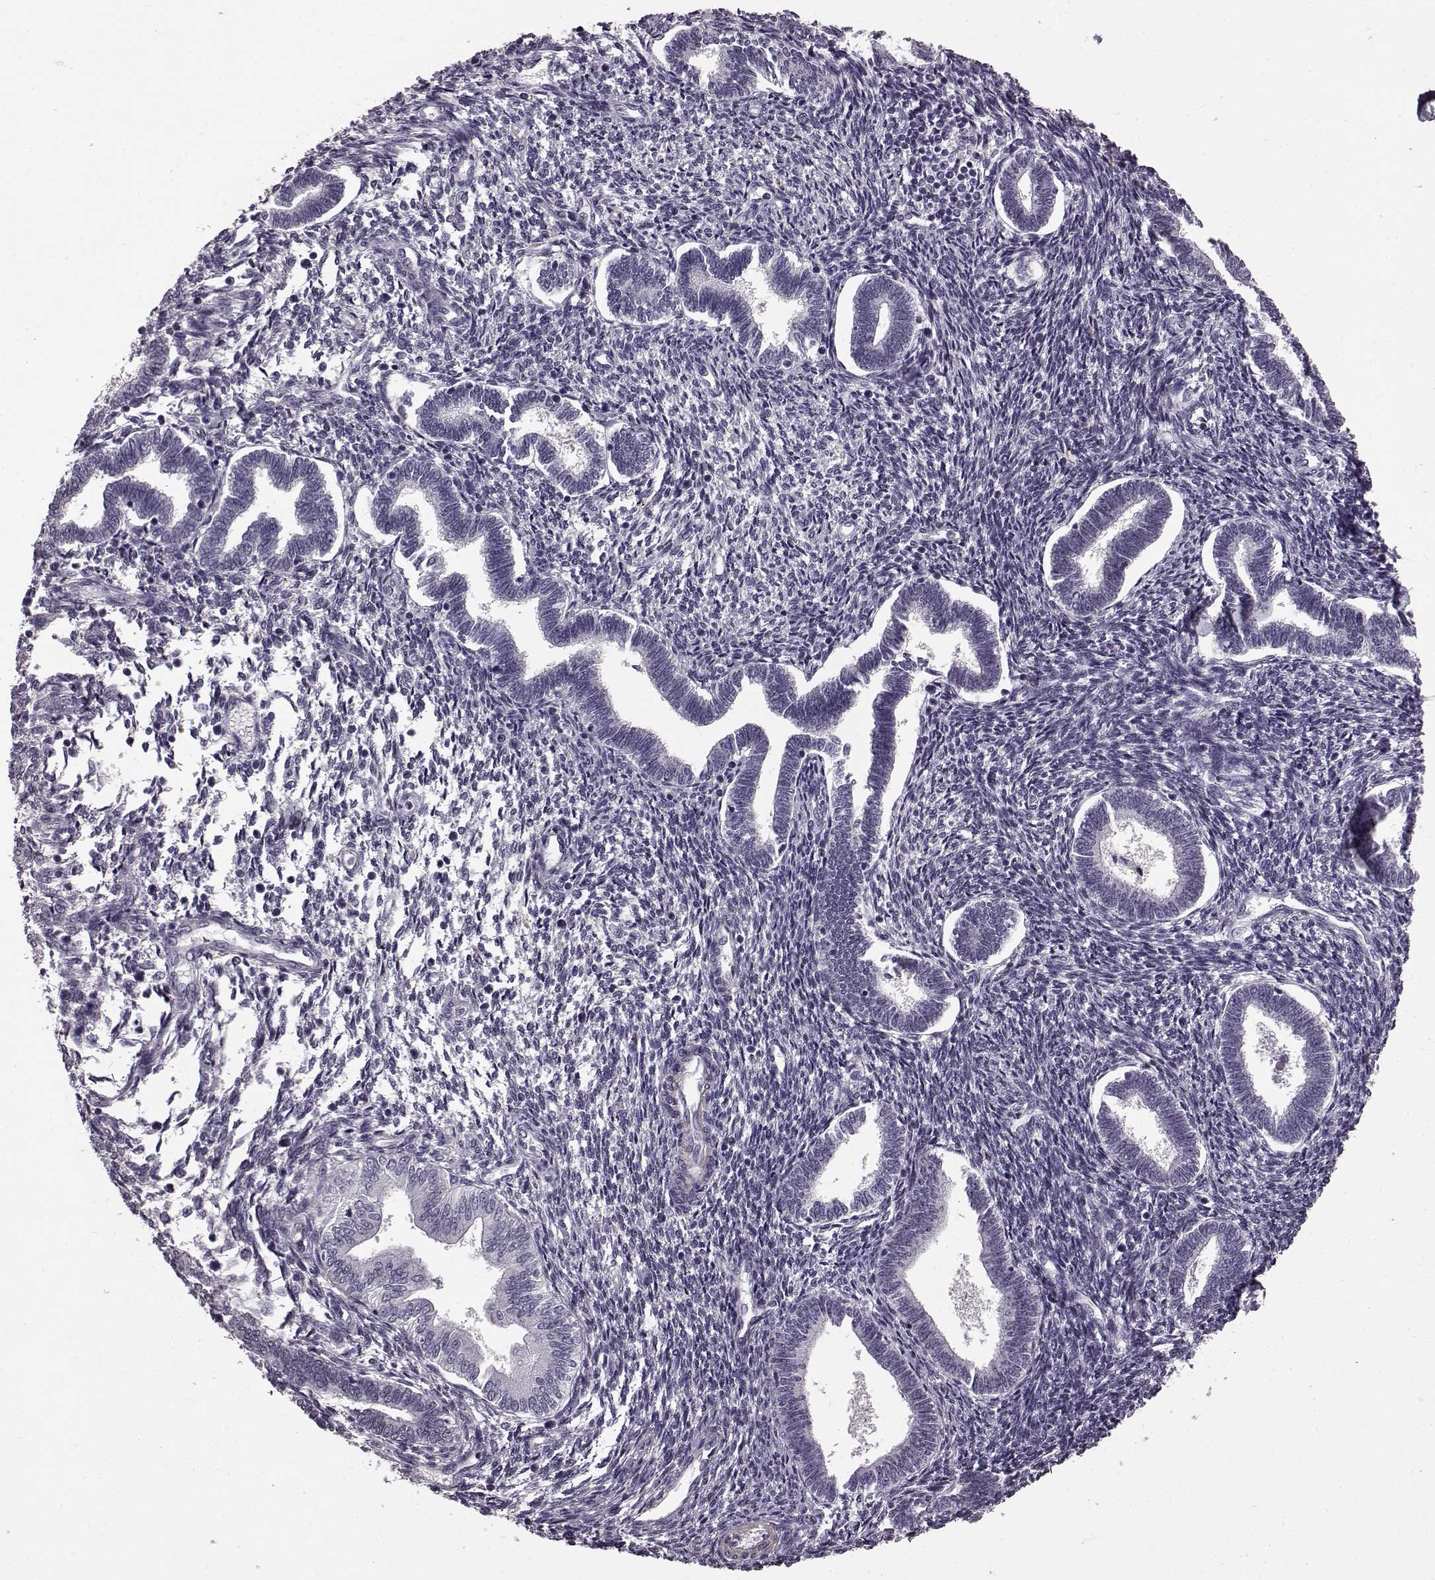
{"staining": {"intensity": "negative", "quantity": "none", "location": "none"}, "tissue": "endometrium", "cell_type": "Cells in endometrial stroma", "image_type": "normal", "snomed": [{"axis": "morphology", "description": "Normal tissue, NOS"}, {"axis": "topography", "description": "Endometrium"}], "caption": "High magnification brightfield microscopy of unremarkable endometrium stained with DAB (3,3'-diaminobenzidine) (brown) and counterstained with hematoxylin (blue): cells in endometrial stroma show no significant staining. (IHC, brightfield microscopy, high magnification).", "gene": "SLCO3A1", "patient": {"sex": "female", "age": 42}}